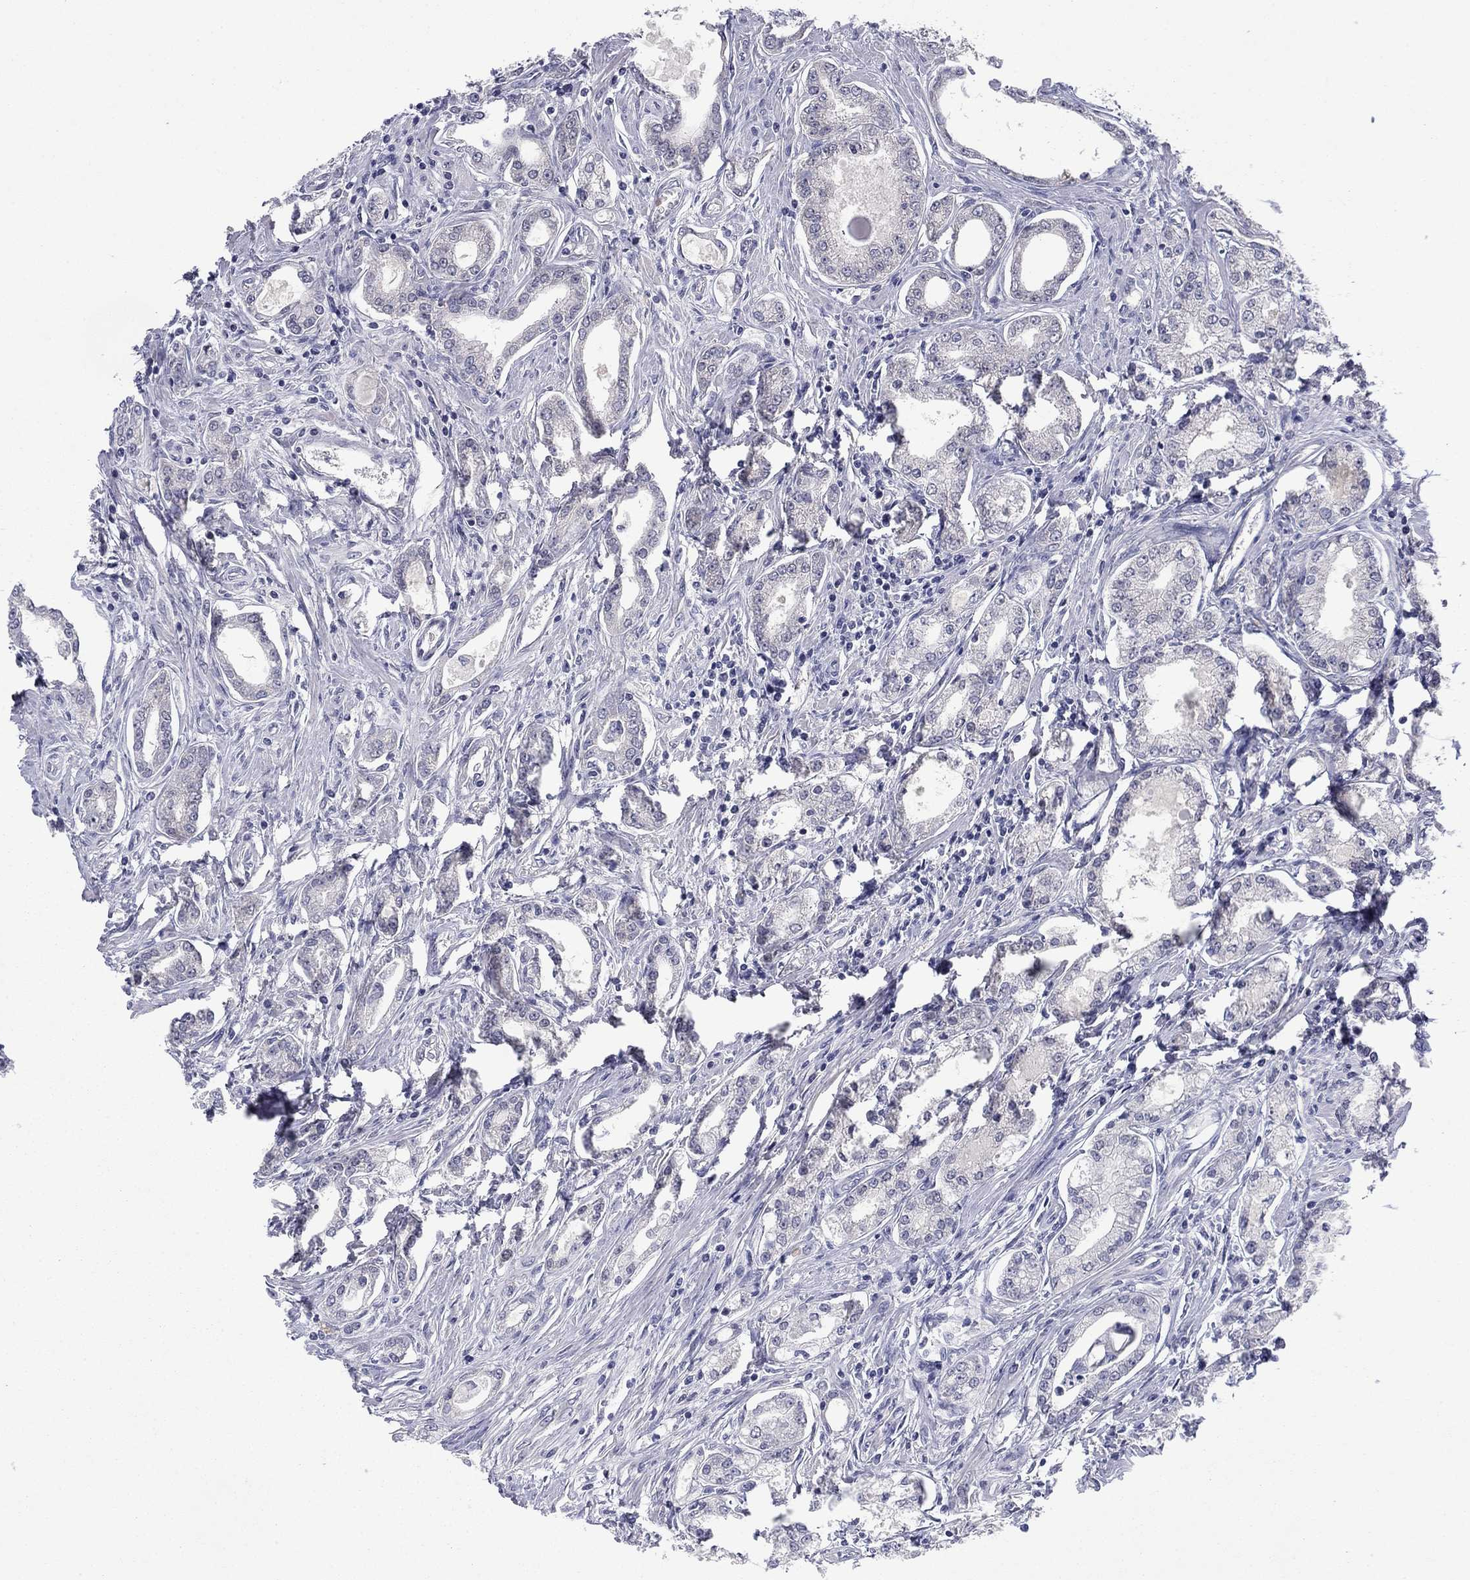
{"staining": {"intensity": "negative", "quantity": "none", "location": "none"}, "tissue": "prostate cancer", "cell_type": "Tumor cells", "image_type": "cancer", "snomed": [{"axis": "morphology", "description": "Adenocarcinoma, NOS"}, {"axis": "morphology", "description": "Adenocarcinoma, High grade"}, {"axis": "topography", "description": "Prostate"}], "caption": "Immunohistochemistry of human prostate cancer displays no expression in tumor cells. (Stains: DAB (3,3'-diaminobenzidine) IHC with hematoxylin counter stain, Microscopy: brightfield microscopy at high magnification).", "gene": "GRHPR", "patient": {"sex": "male", "age": 70}}